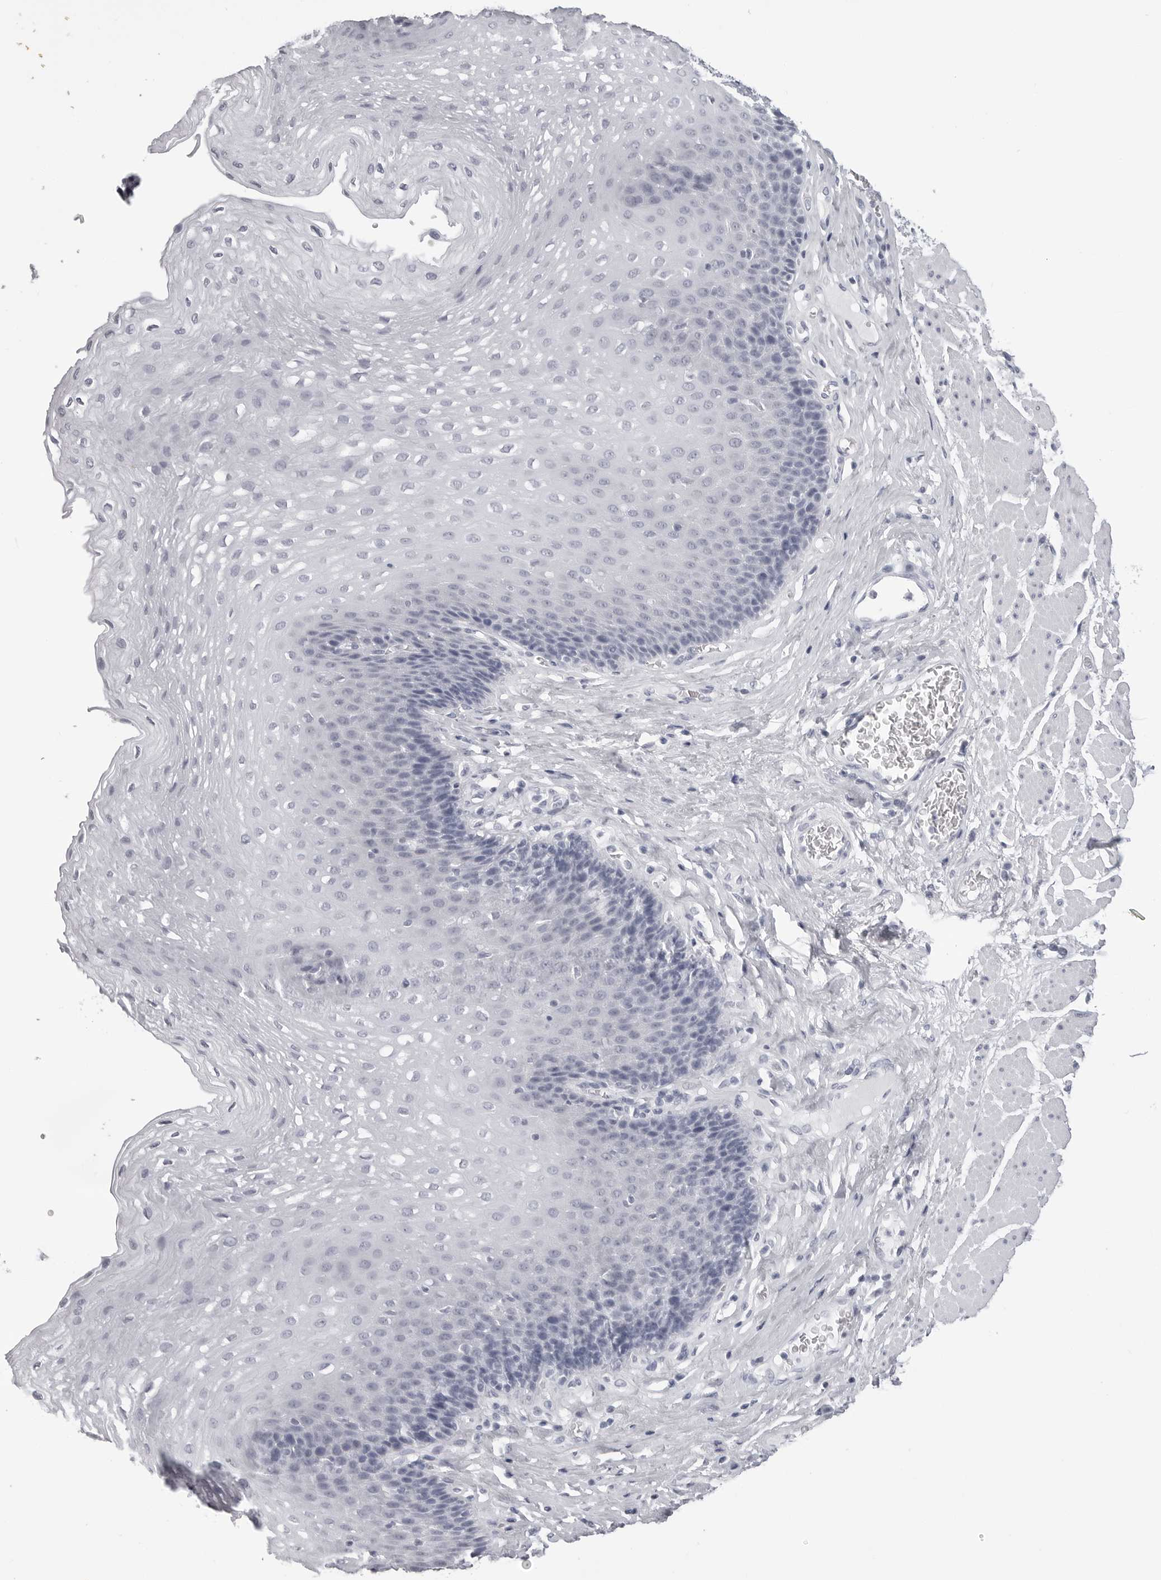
{"staining": {"intensity": "negative", "quantity": "none", "location": "none"}, "tissue": "esophagus", "cell_type": "Squamous epithelial cells", "image_type": "normal", "snomed": [{"axis": "morphology", "description": "Normal tissue, NOS"}, {"axis": "topography", "description": "Esophagus"}], "caption": "An image of esophagus stained for a protein displays no brown staining in squamous epithelial cells. (DAB (3,3'-diaminobenzidine) immunohistochemistry (IHC) with hematoxylin counter stain).", "gene": "BPIFA1", "patient": {"sex": "female", "age": 66}}